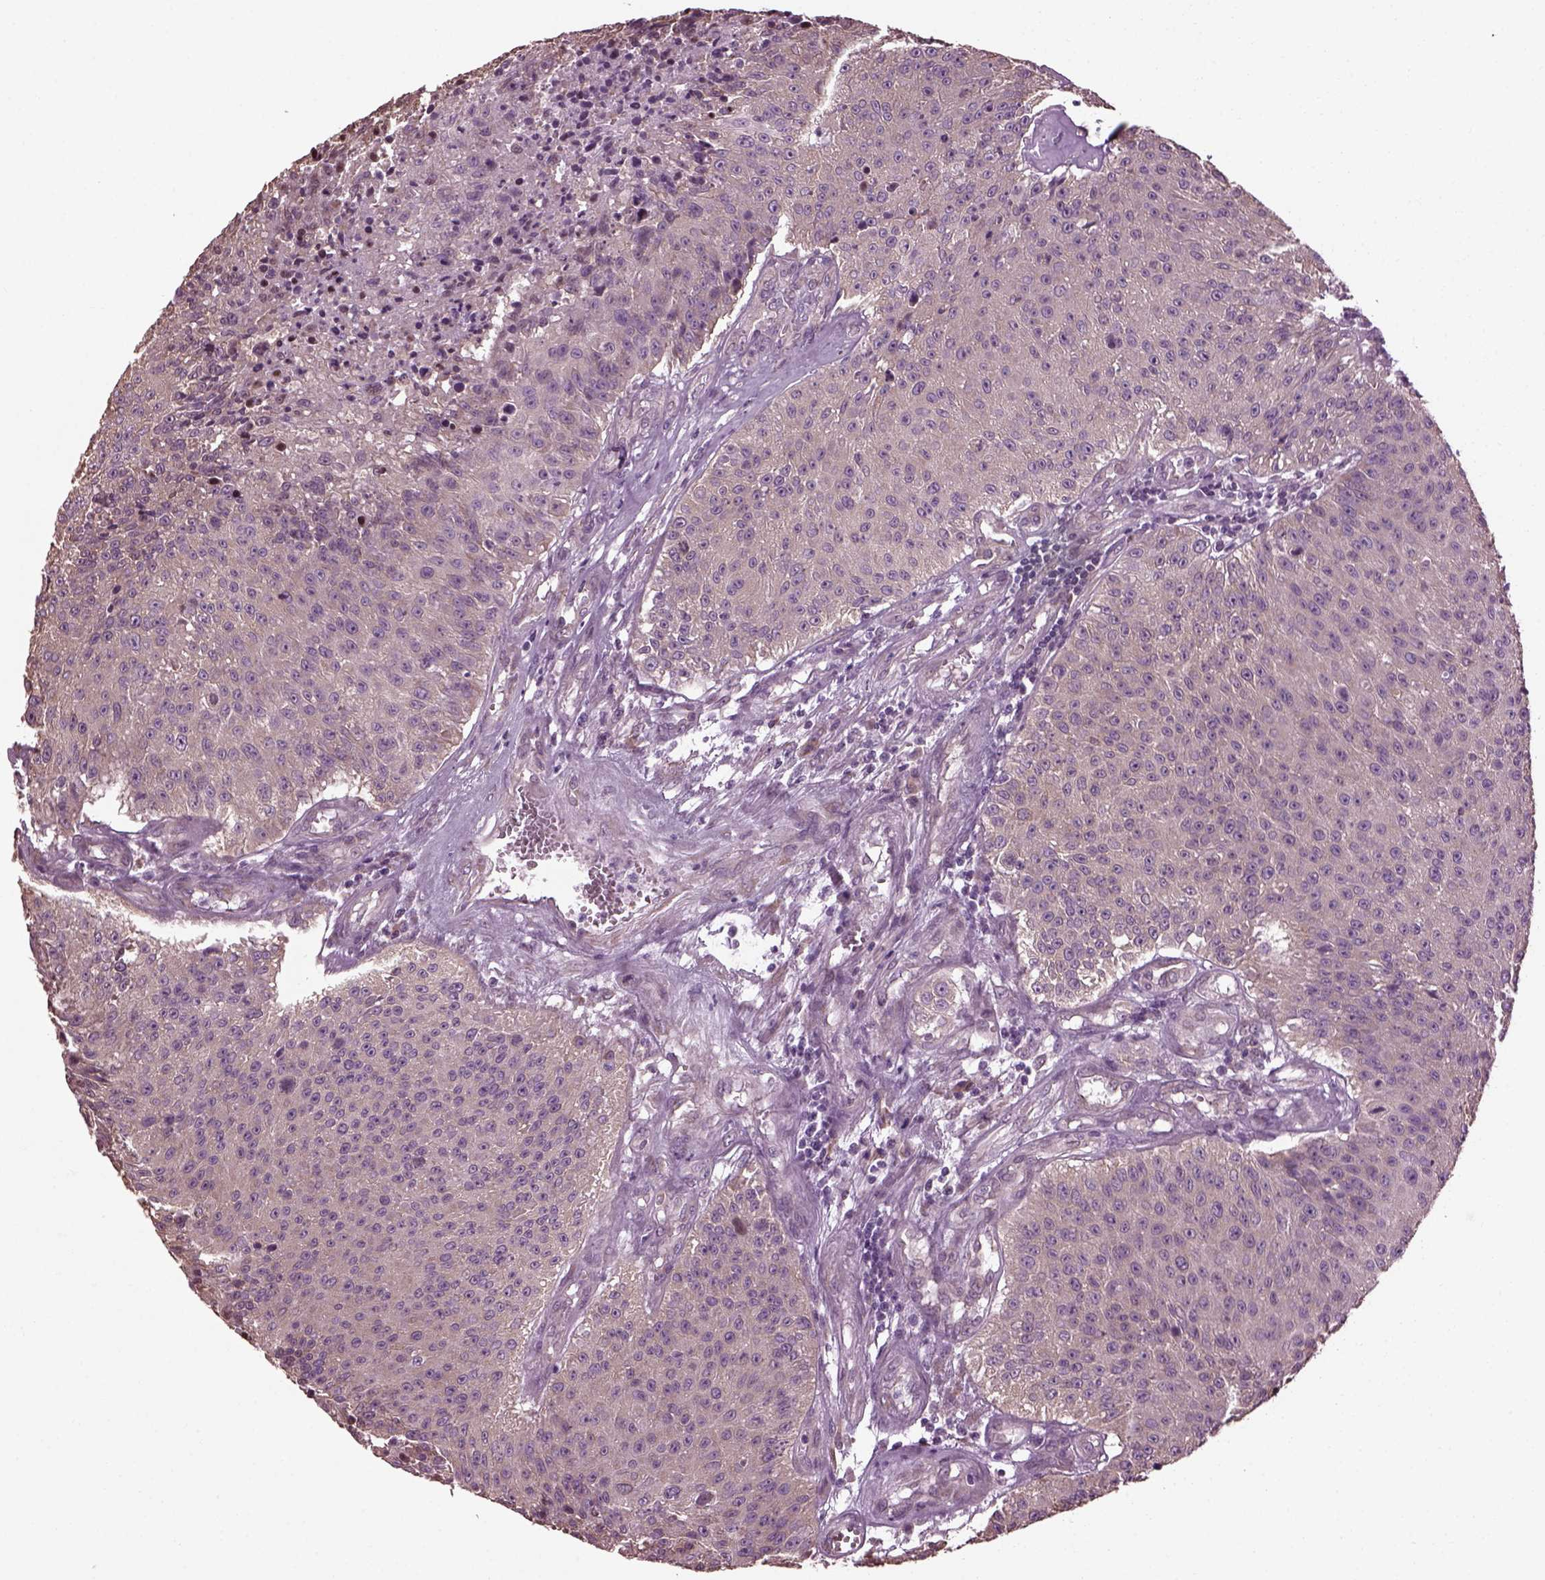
{"staining": {"intensity": "negative", "quantity": "none", "location": "none"}, "tissue": "urothelial cancer", "cell_type": "Tumor cells", "image_type": "cancer", "snomed": [{"axis": "morphology", "description": "Urothelial carcinoma, NOS"}, {"axis": "topography", "description": "Urinary bladder"}], "caption": "The micrograph displays no staining of tumor cells in urothelial cancer.", "gene": "CABP5", "patient": {"sex": "male", "age": 55}}